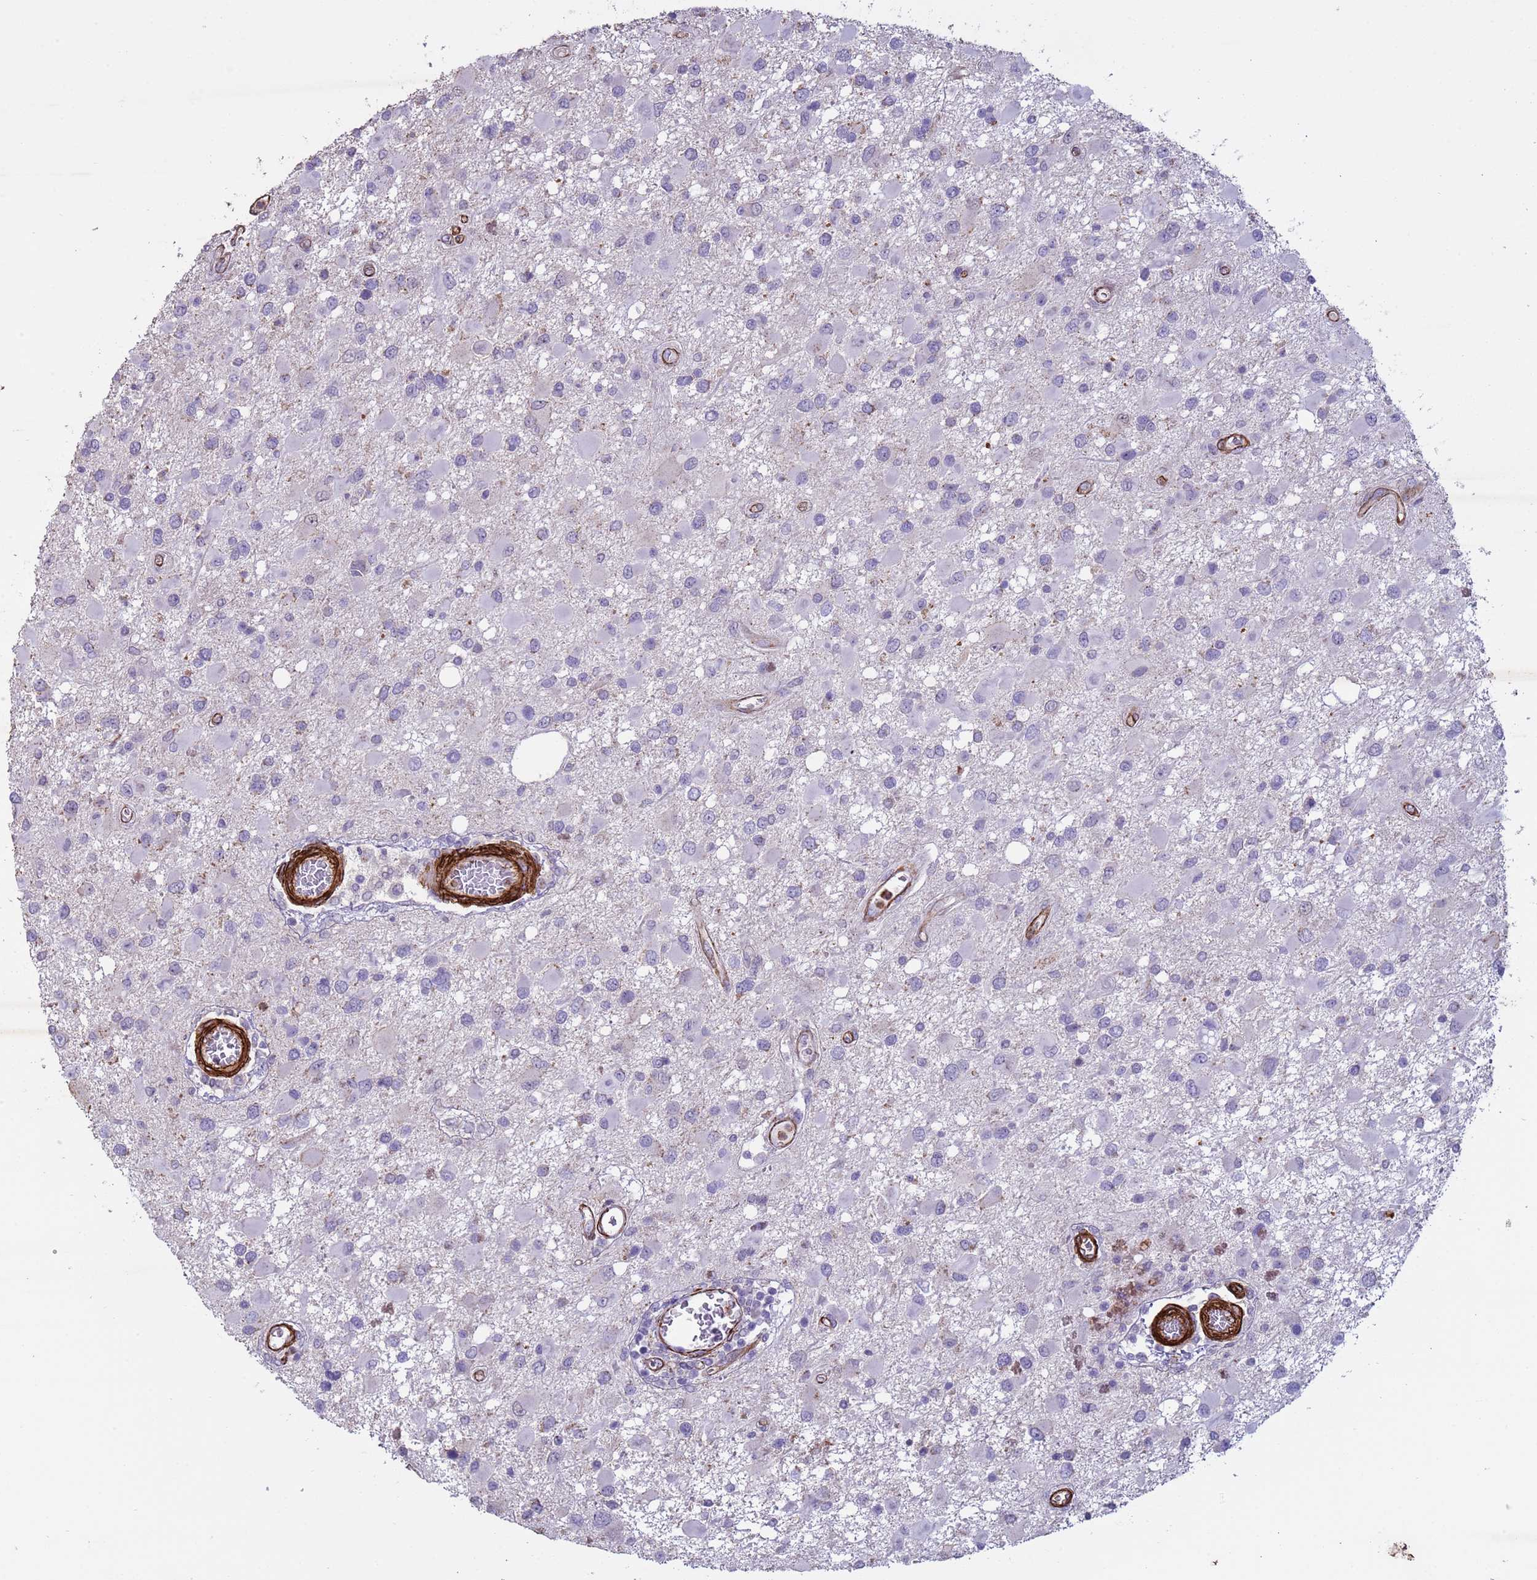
{"staining": {"intensity": "negative", "quantity": "none", "location": "none"}, "tissue": "glioma", "cell_type": "Tumor cells", "image_type": "cancer", "snomed": [{"axis": "morphology", "description": "Glioma, malignant, High grade"}, {"axis": "topography", "description": "Brain"}], "caption": "Immunohistochemistry of human glioma reveals no positivity in tumor cells.", "gene": "GASK1A", "patient": {"sex": "male", "age": 53}}